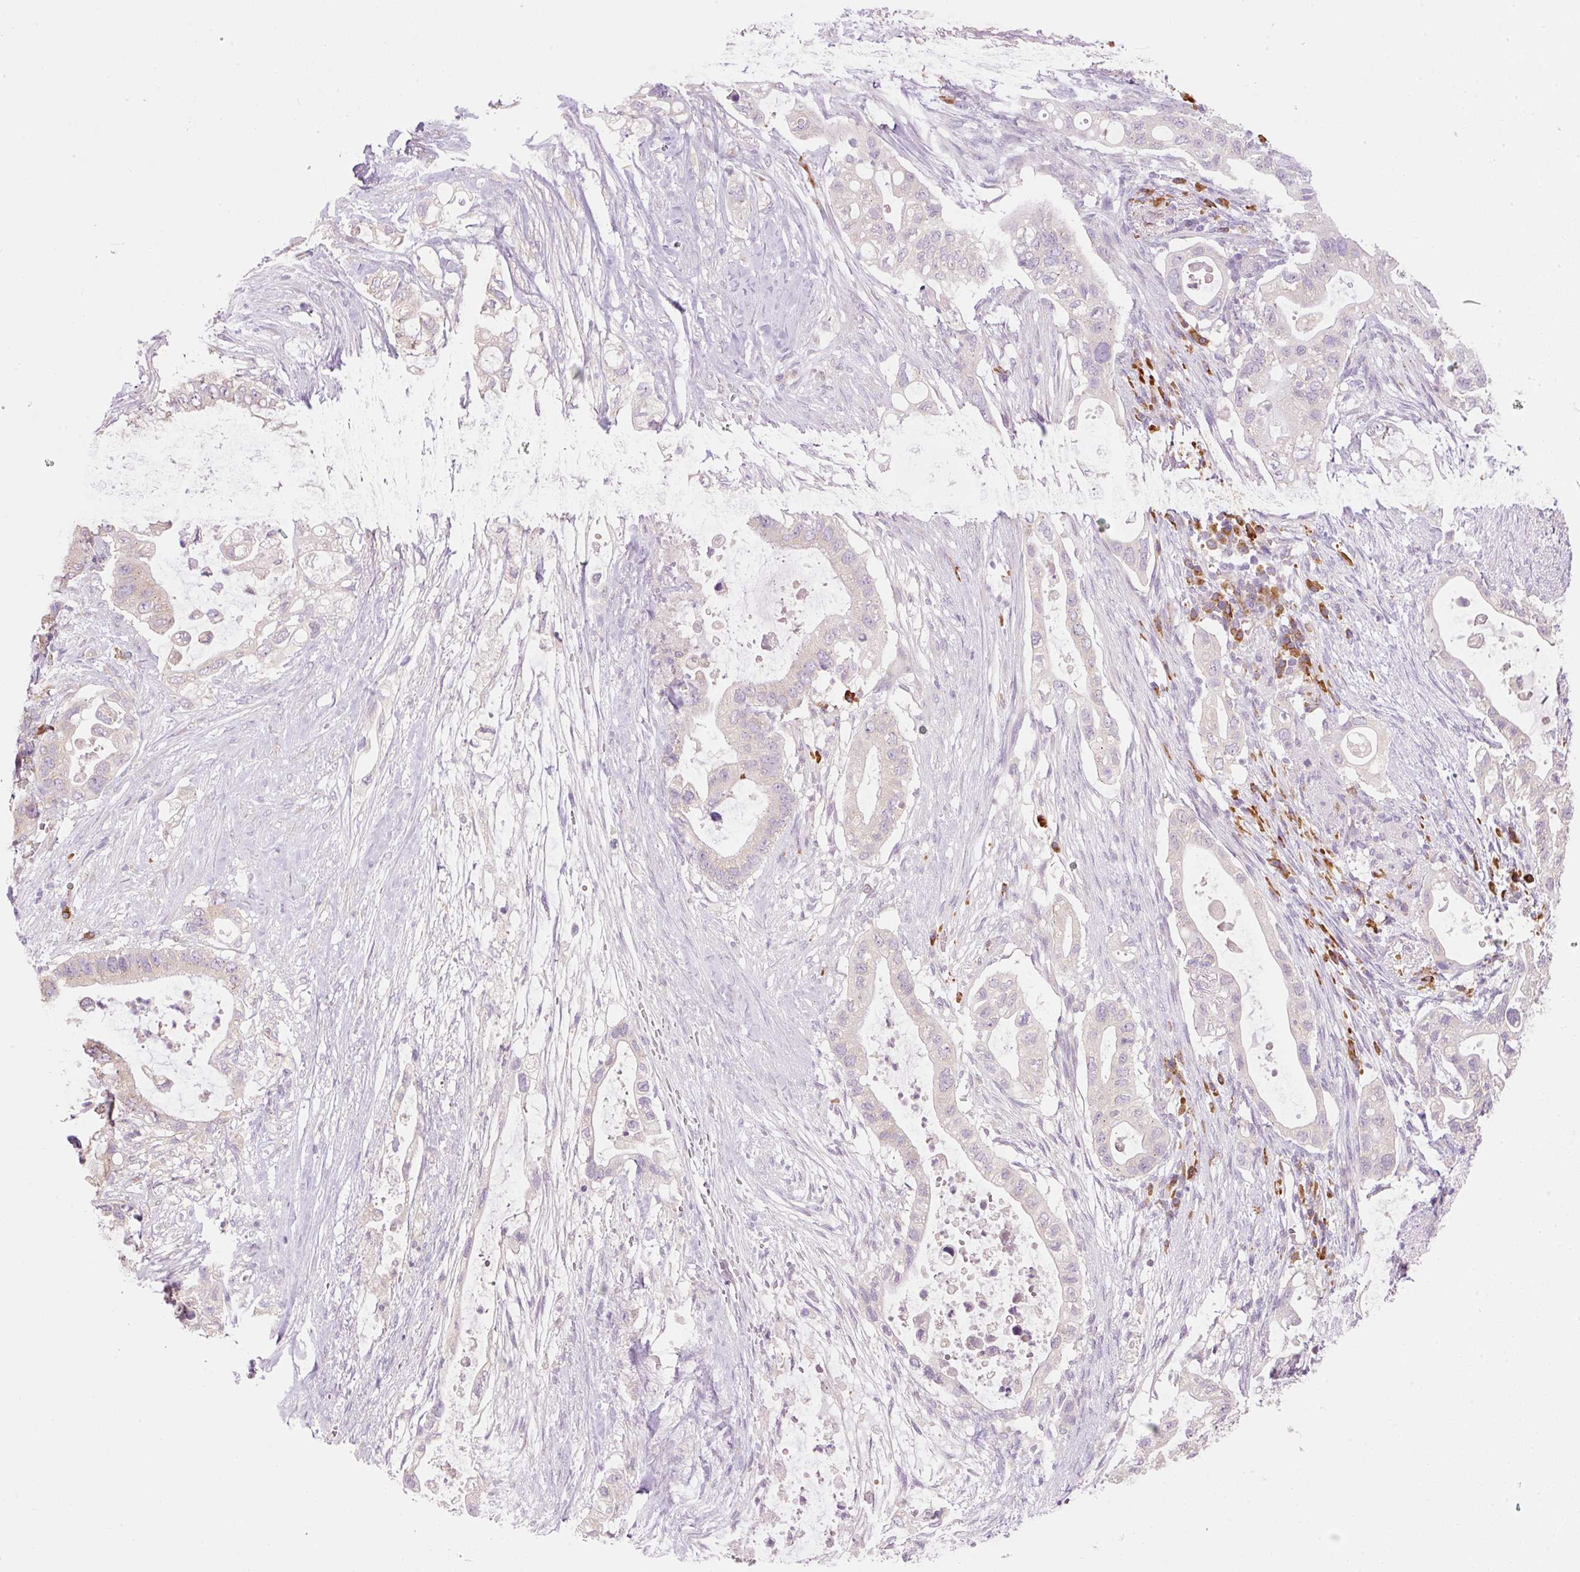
{"staining": {"intensity": "negative", "quantity": "none", "location": "none"}, "tissue": "pancreatic cancer", "cell_type": "Tumor cells", "image_type": "cancer", "snomed": [{"axis": "morphology", "description": "Adenocarcinoma, NOS"}, {"axis": "topography", "description": "Pancreas"}], "caption": "Tumor cells show no significant positivity in pancreatic adenocarcinoma.", "gene": "PNPLA5", "patient": {"sex": "female", "age": 72}}